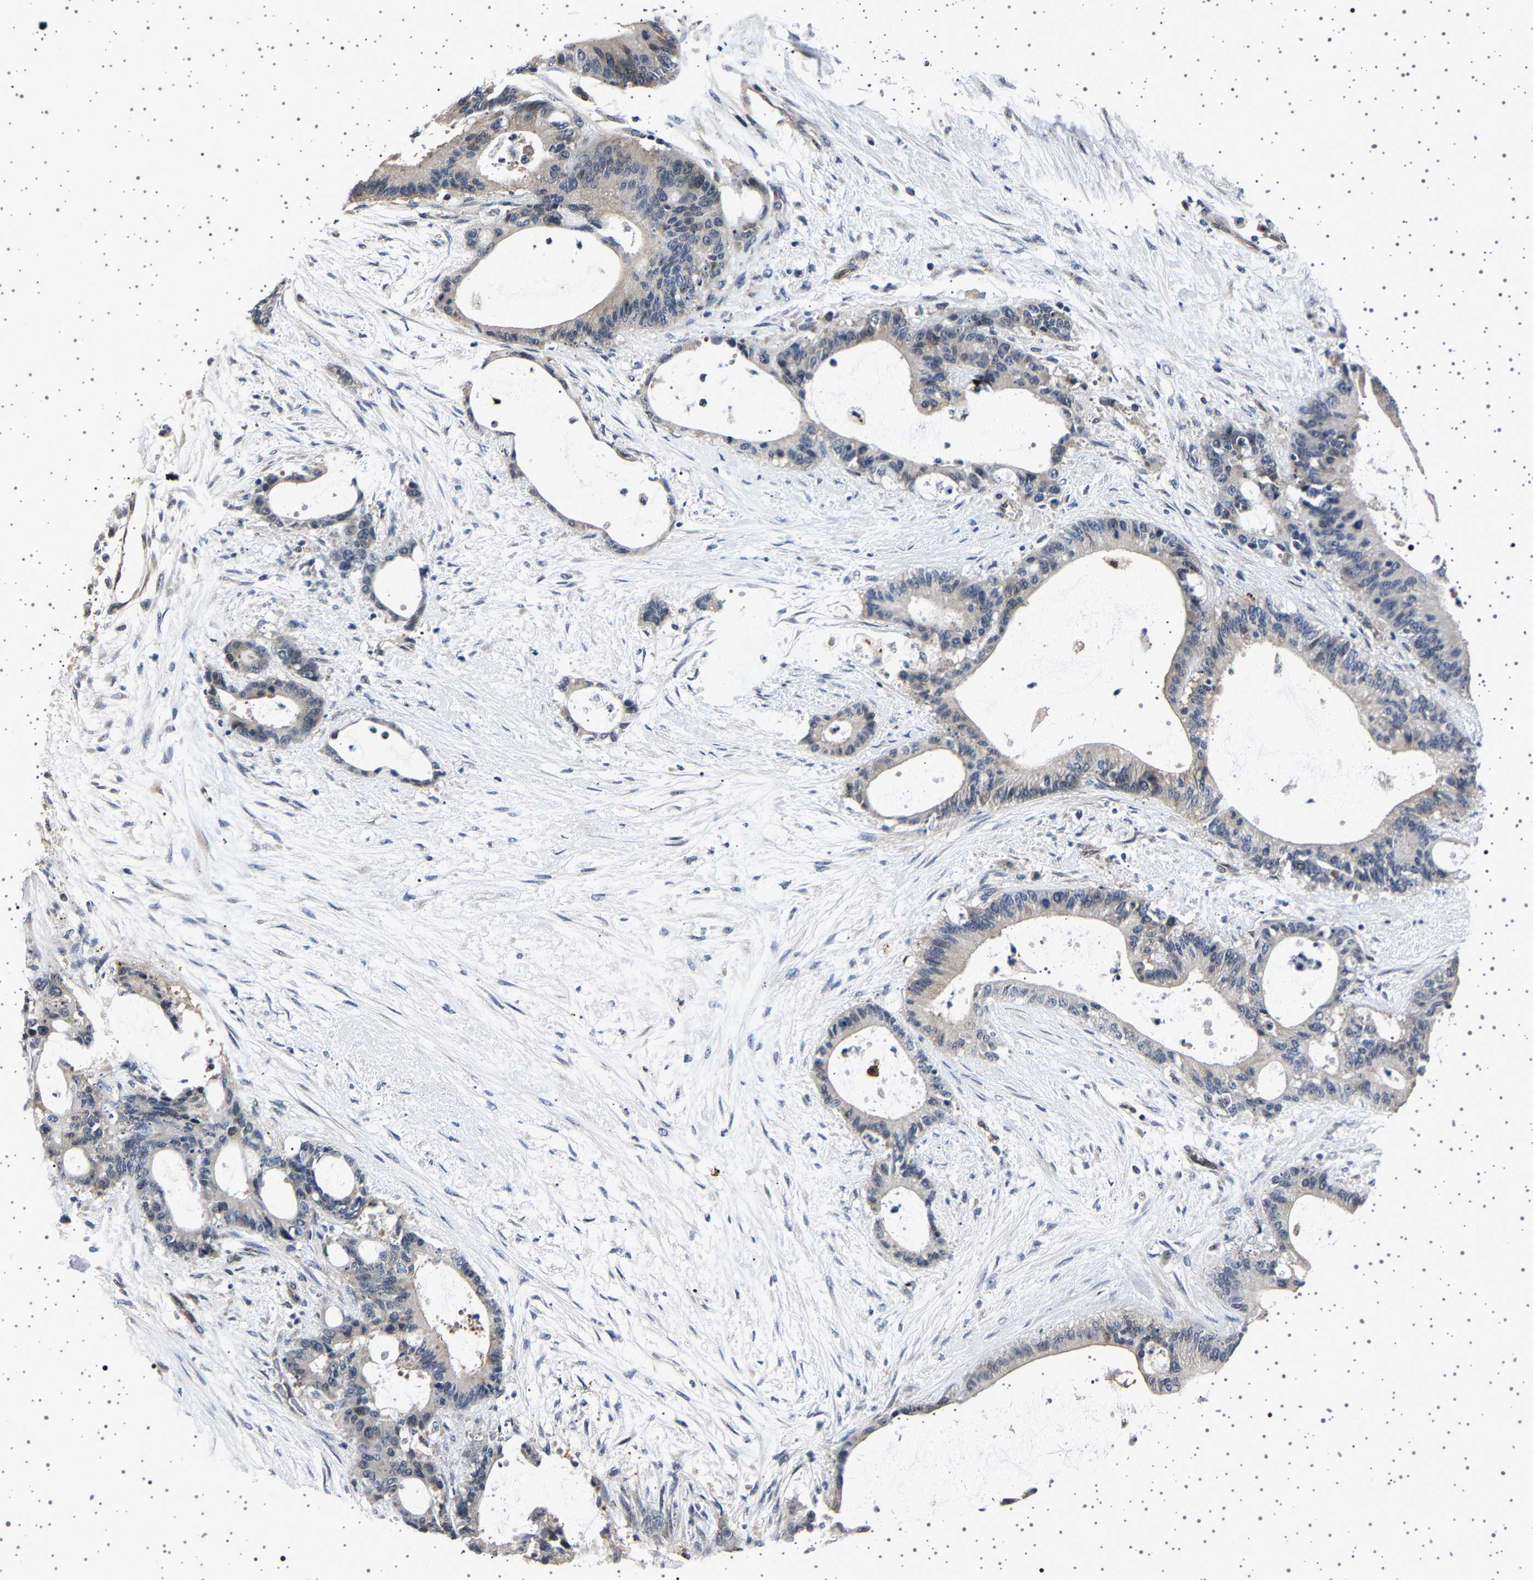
{"staining": {"intensity": "weak", "quantity": "<25%", "location": "cytoplasmic/membranous"}, "tissue": "liver cancer", "cell_type": "Tumor cells", "image_type": "cancer", "snomed": [{"axis": "morphology", "description": "Cholangiocarcinoma"}, {"axis": "topography", "description": "Liver"}], "caption": "Immunohistochemical staining of liver cancer (cholangiocarcinoma) displays no significant staining in tumor cells.", "gene": "IL10RB", "patient": {"sex": "female", "age": 73}}